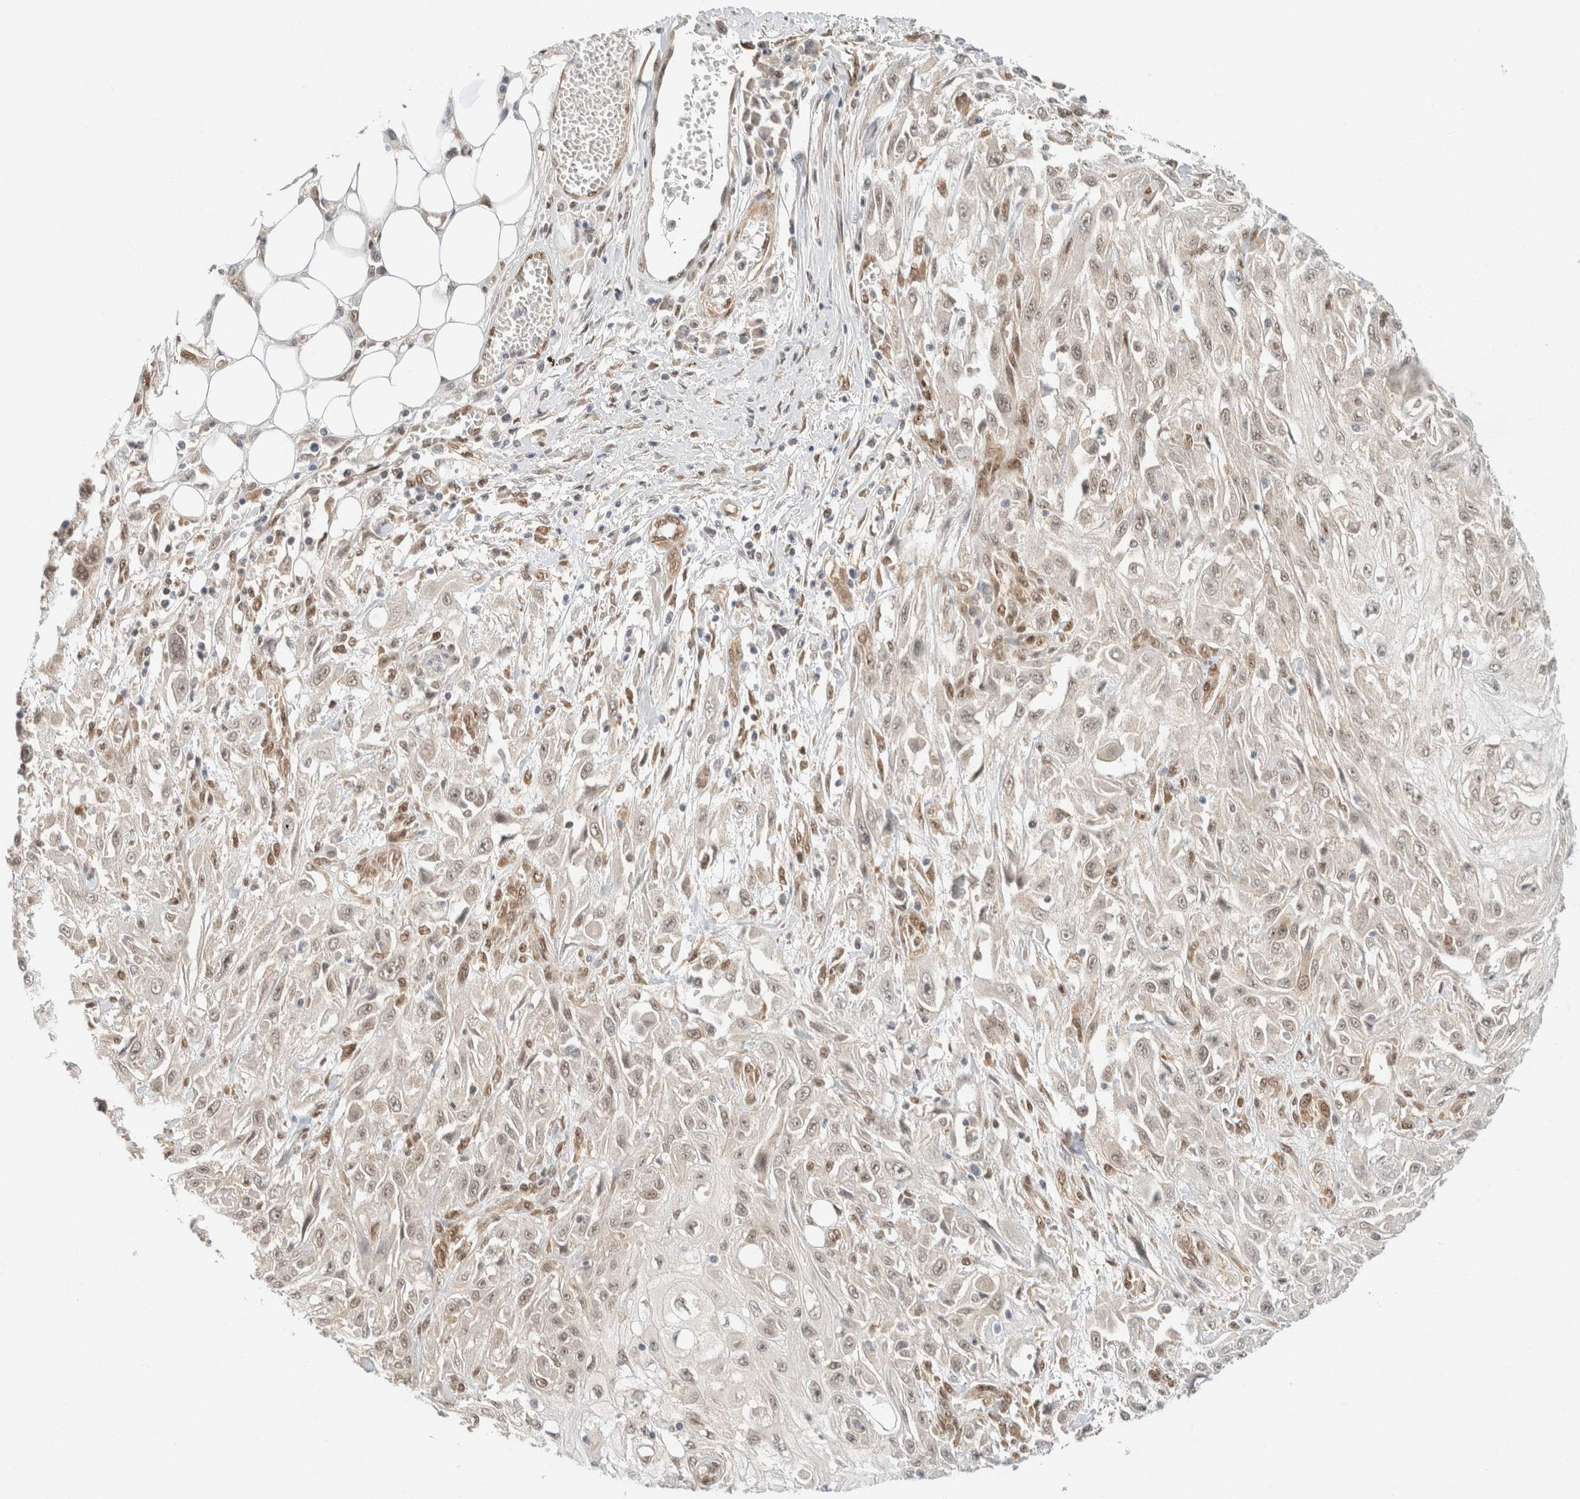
{"staining": {"intensity": "weak", "quantity": "25%-75%", "location": "nuclear"}, "tissue": "skin cancer", "cell_type": "Tumor cells", "image_type": "cancer", "snomed": [{"axis": "morphology", "description": "Squamous cell carcinoma, NOS"}, {"axis": "morphology", "description": "Squamous cell carcinoma, metastatic, NOS"}, {"axis": "topography", "description": "Skin"}, {"axis": "topography", "description": "Lymph node"}], "caption": "A micrograph of human squamous cell carcinoma (skin) stained for a protein demonstrates weak nuclear brown staining in tumor cells.", "gene": "ZNF768", "patient": {"sex": "male", "age": 75}}